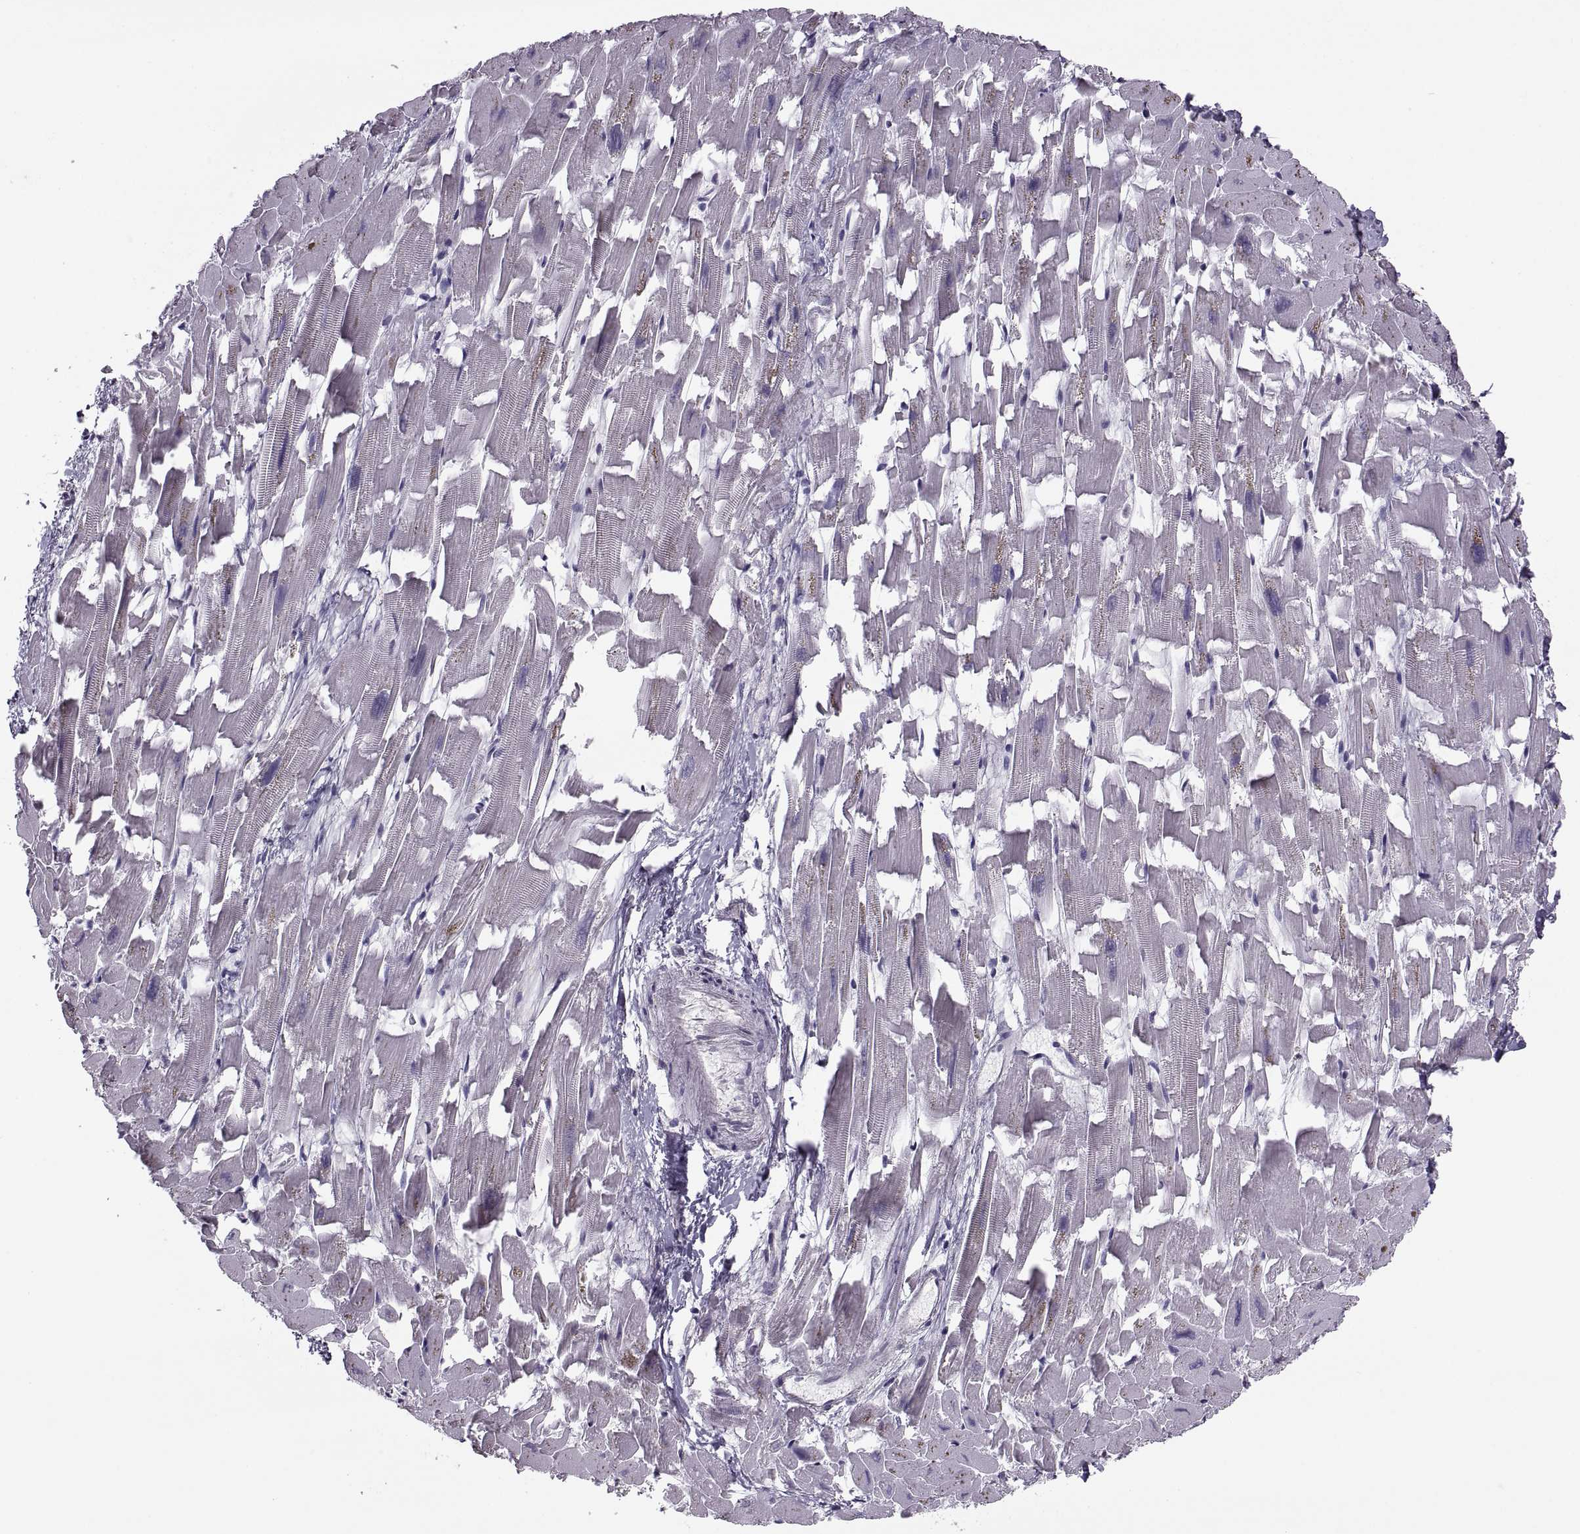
{"staining": {"intensity": "negative", "quantity": "none", "location": "none"}, "tissue": "heart muscle", "cell_type": "Cardiomyocytes", "image_type": "normal", "snomed": [{"axis": "morphology", "description": "Normal tissue, NOS"}, {"axis": "topography", "description": "Heart"}], "caption": "IHC micrograph of normal human heart muscle stained for a protein (brown), which shows no positivity in cardiomyocytes. (Immunohistochemistry (ihc), brightfield microscopy, high magnification).", "gene": "LETM2", "patient": {"sex": "female", "age": 64}}